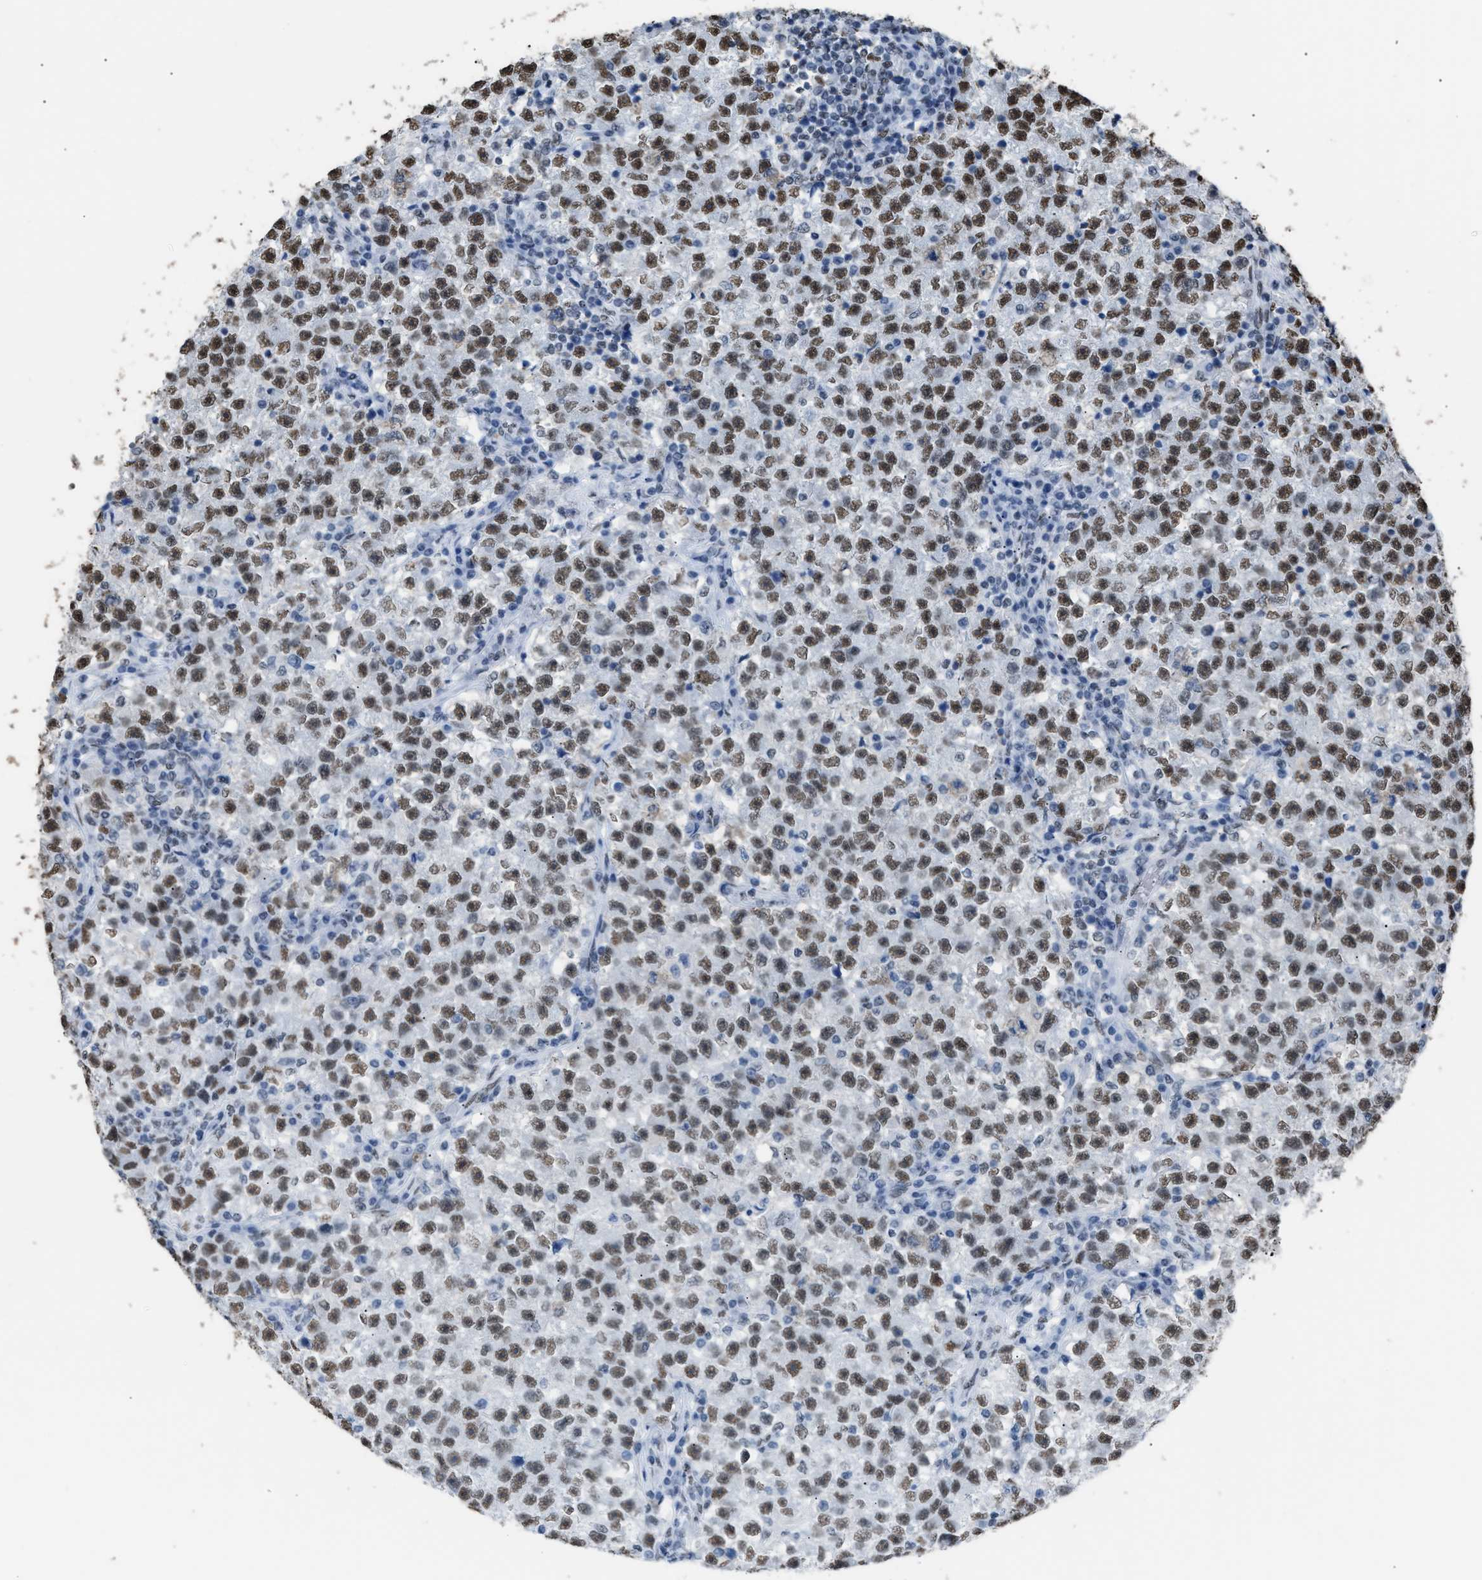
{"staining": {"intensity": "moderate", "quantity": ">75%", "location": "nuclear"}, "tissue": "testis cancer", "cell_type": "Tumor cells", "image_type": "cancer", "snomed": [{"axis": "morphology", "description": "Seminoma, NOS"}, {"axis": "topography", "description": "Testis"}], "caption": "Seminoma (testis) was stained to show a protein in brown. There is medium levels of moderate nuclear expression in approximately >75% of tumor cells.", "gene": "CCAR2", "patient": {"sex": "male", "age": 22}}